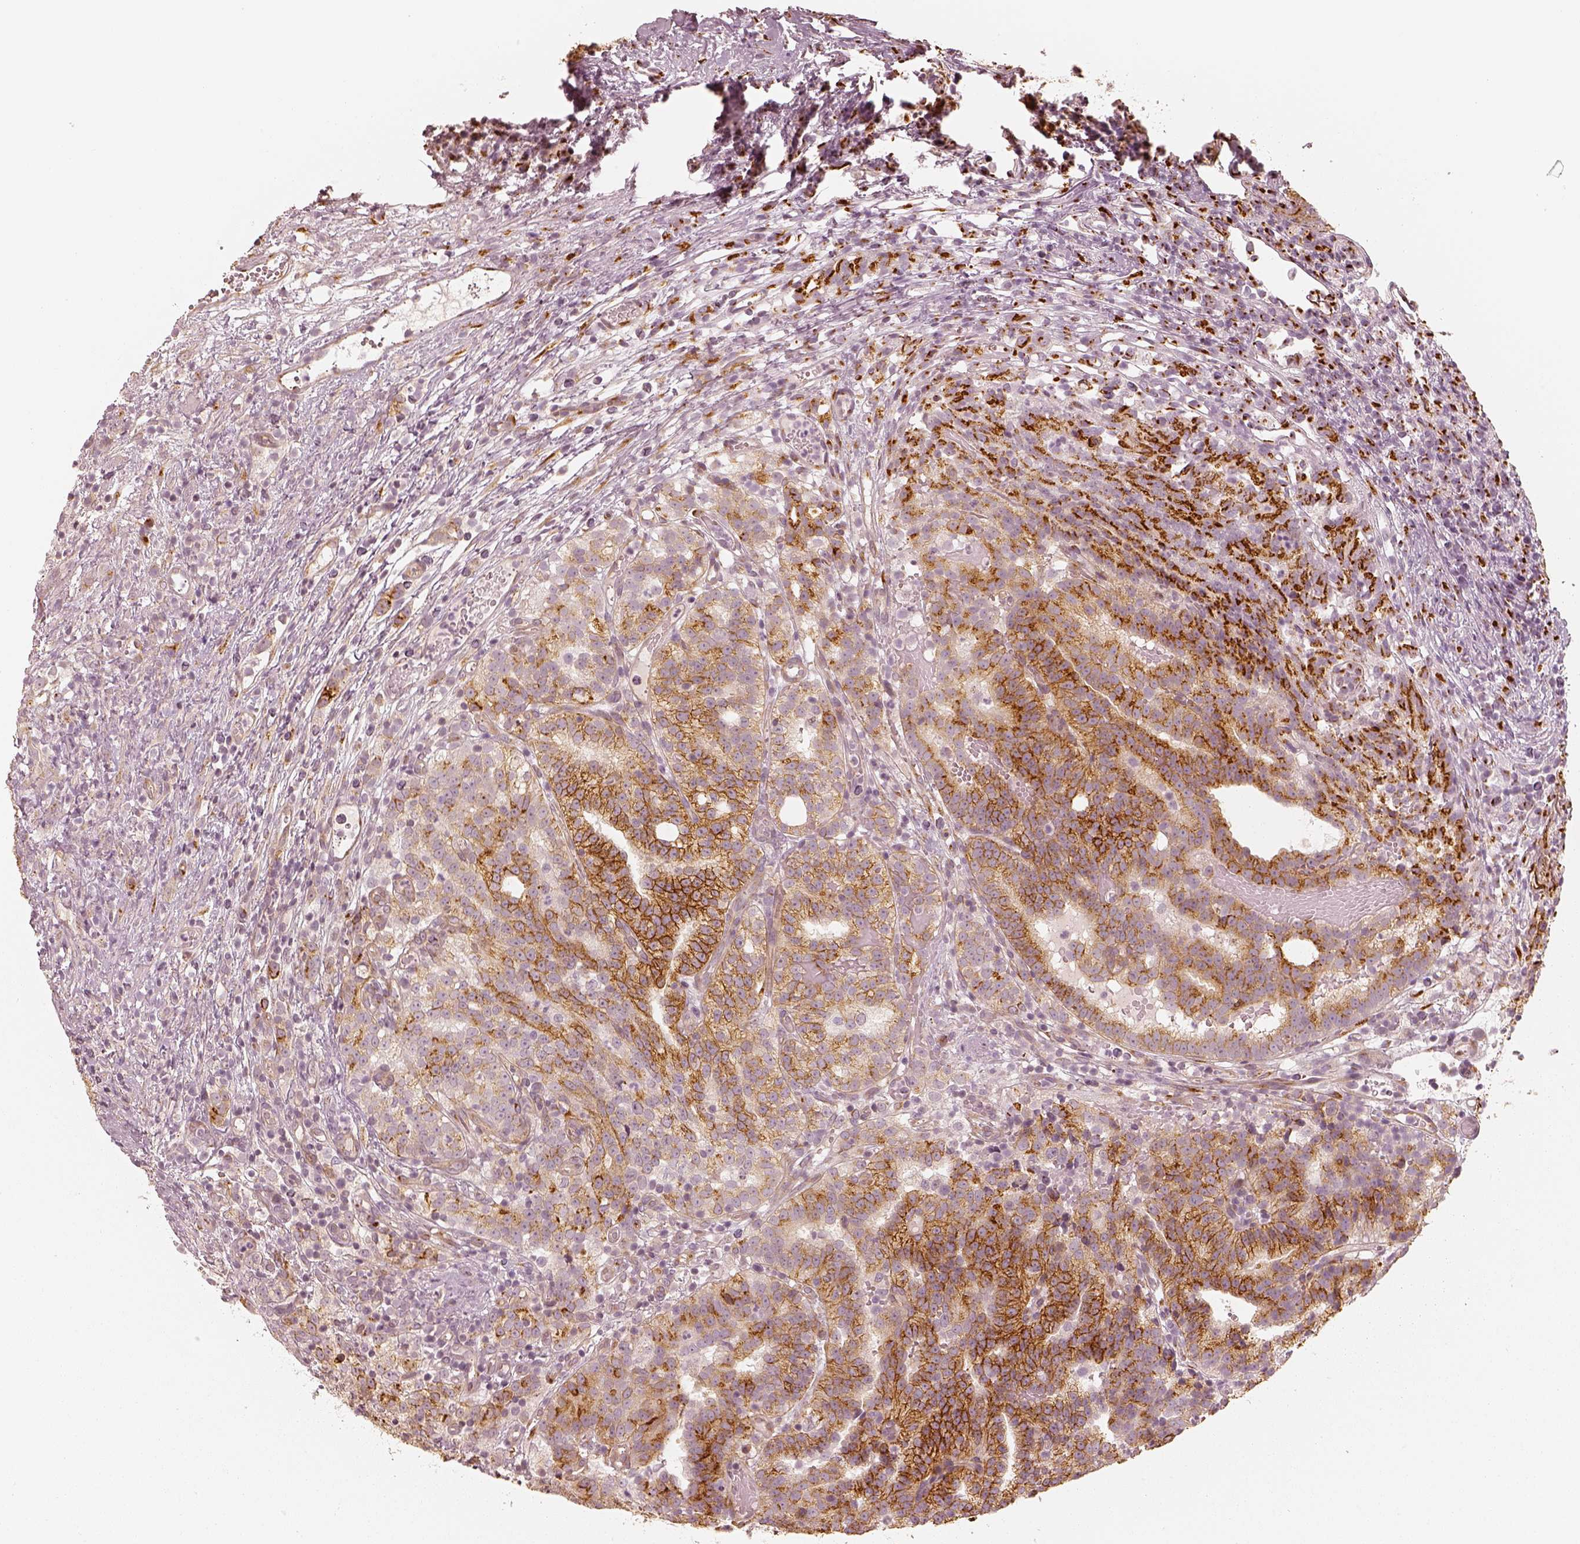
{"staining": {"intensity": "strong", "quantity": "25%-75%", "location": "cytoplasmic/membranous"}, "tissue": "prostate cancer", "cell_type": "Tumor cells", "image_type": "cancer", "snomed": [{"axis": "morphology", "description": "Adenocarcinoma, High grade"}, {"axis": "topography", "description": "Prostate"}], "caption": "This histopathology image reveals prostate adenocarcinoma (high-grade) stained with immunohistochemistry (IHC) to label a protein in brown. The cytoplasmic/membranous of tumor cells show strong positivity for the protein. Nuclei are counter-stained blue.", "gene": "GORASP2", "patient": {"sex": "male", "age": 53}}